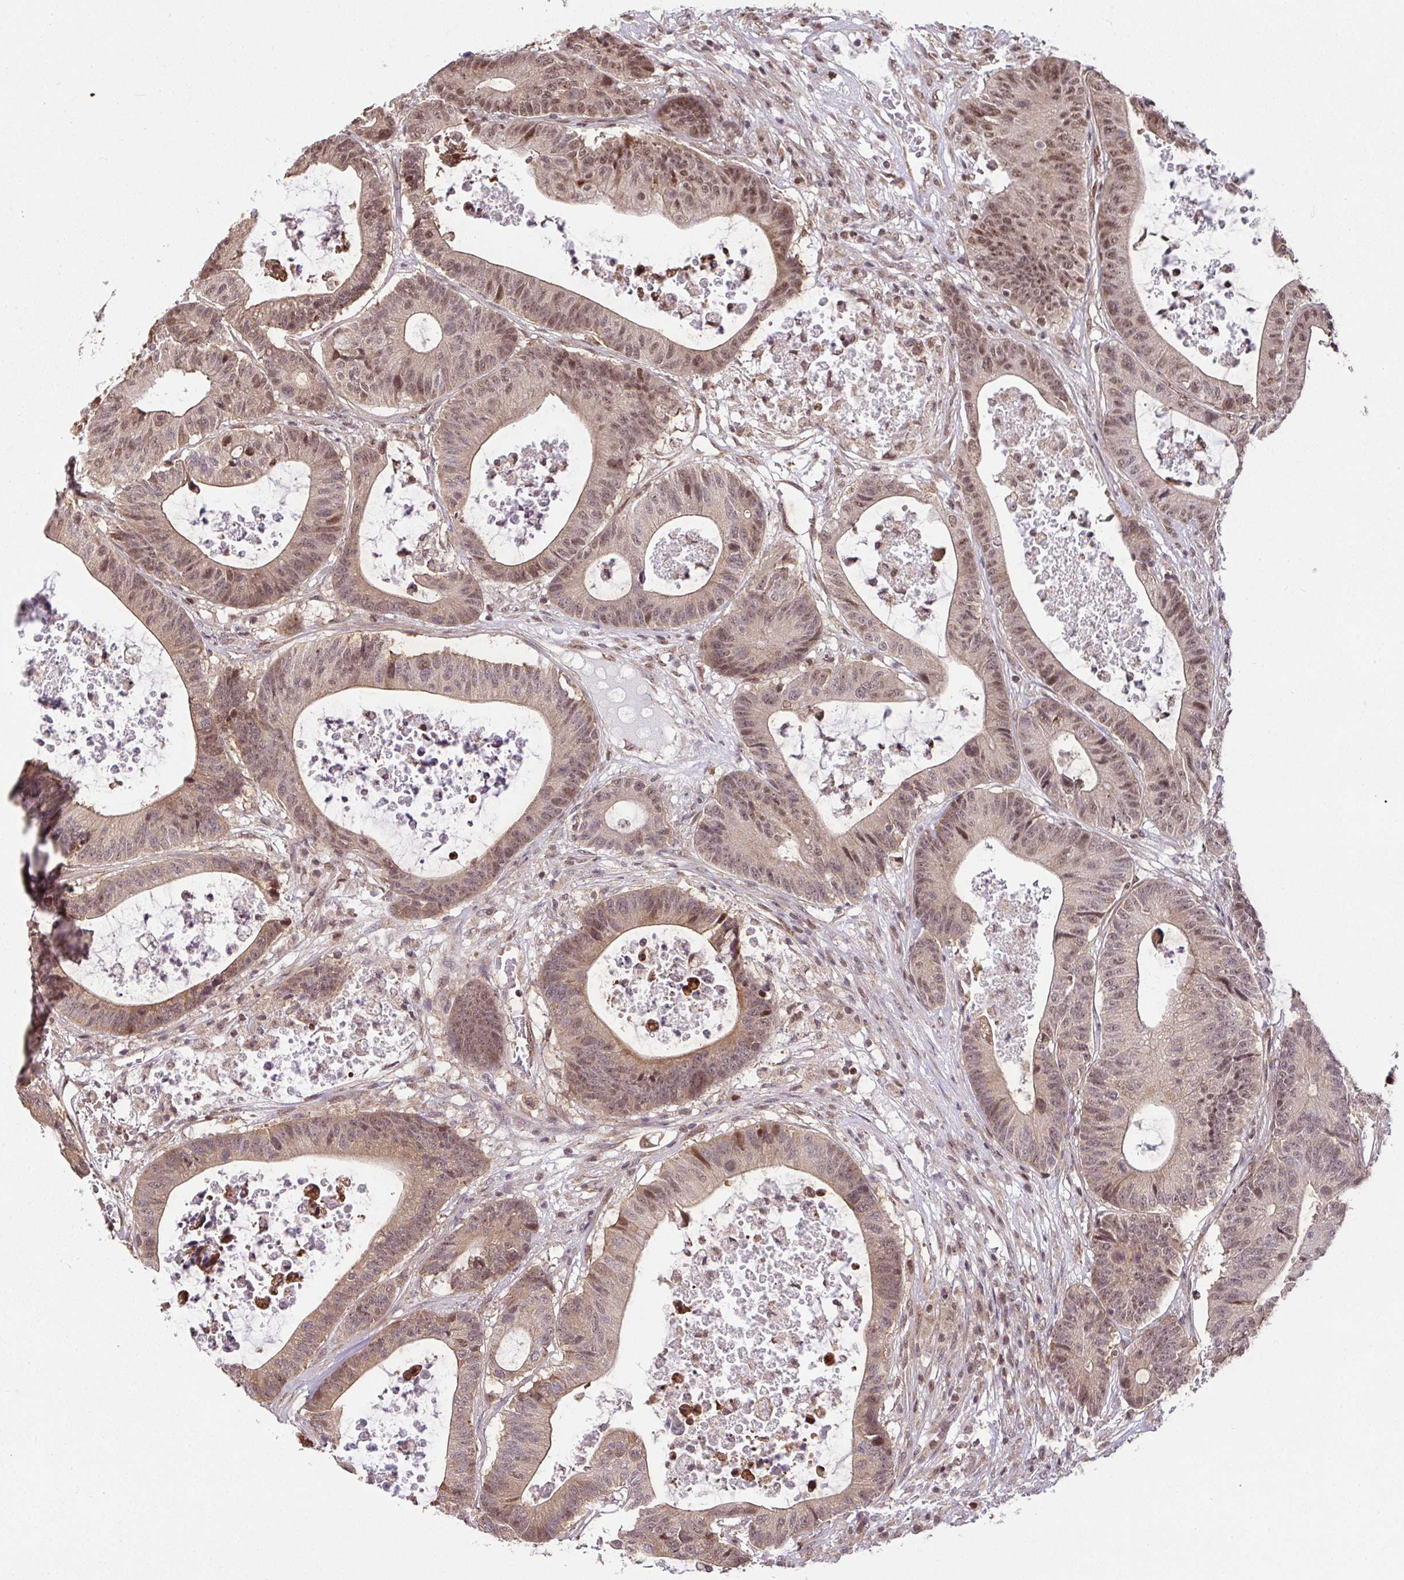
{"staining": {"intensity": "moderate", "quantity": "25%-75%", "location": "cytoplasmic/membranous,nuclear"}, "tissue": "colorectal cancer", "cell_type": "Tumor cells", "image_type": "cancer", "snomed": [{"axis": "morphology", "description": "Adenocarcinoma, NOS"}, {"axis": "topography", "description": "Colon"}], "caption": "Protein expression analysis of adenocarcinoma (colorectal) displays moderate cytoplasmic/membranous and nuclear expression in about 25%-75% of tumor cells.", "gene": "PLK1", "patient": {"sex": "female", "age": 84}}